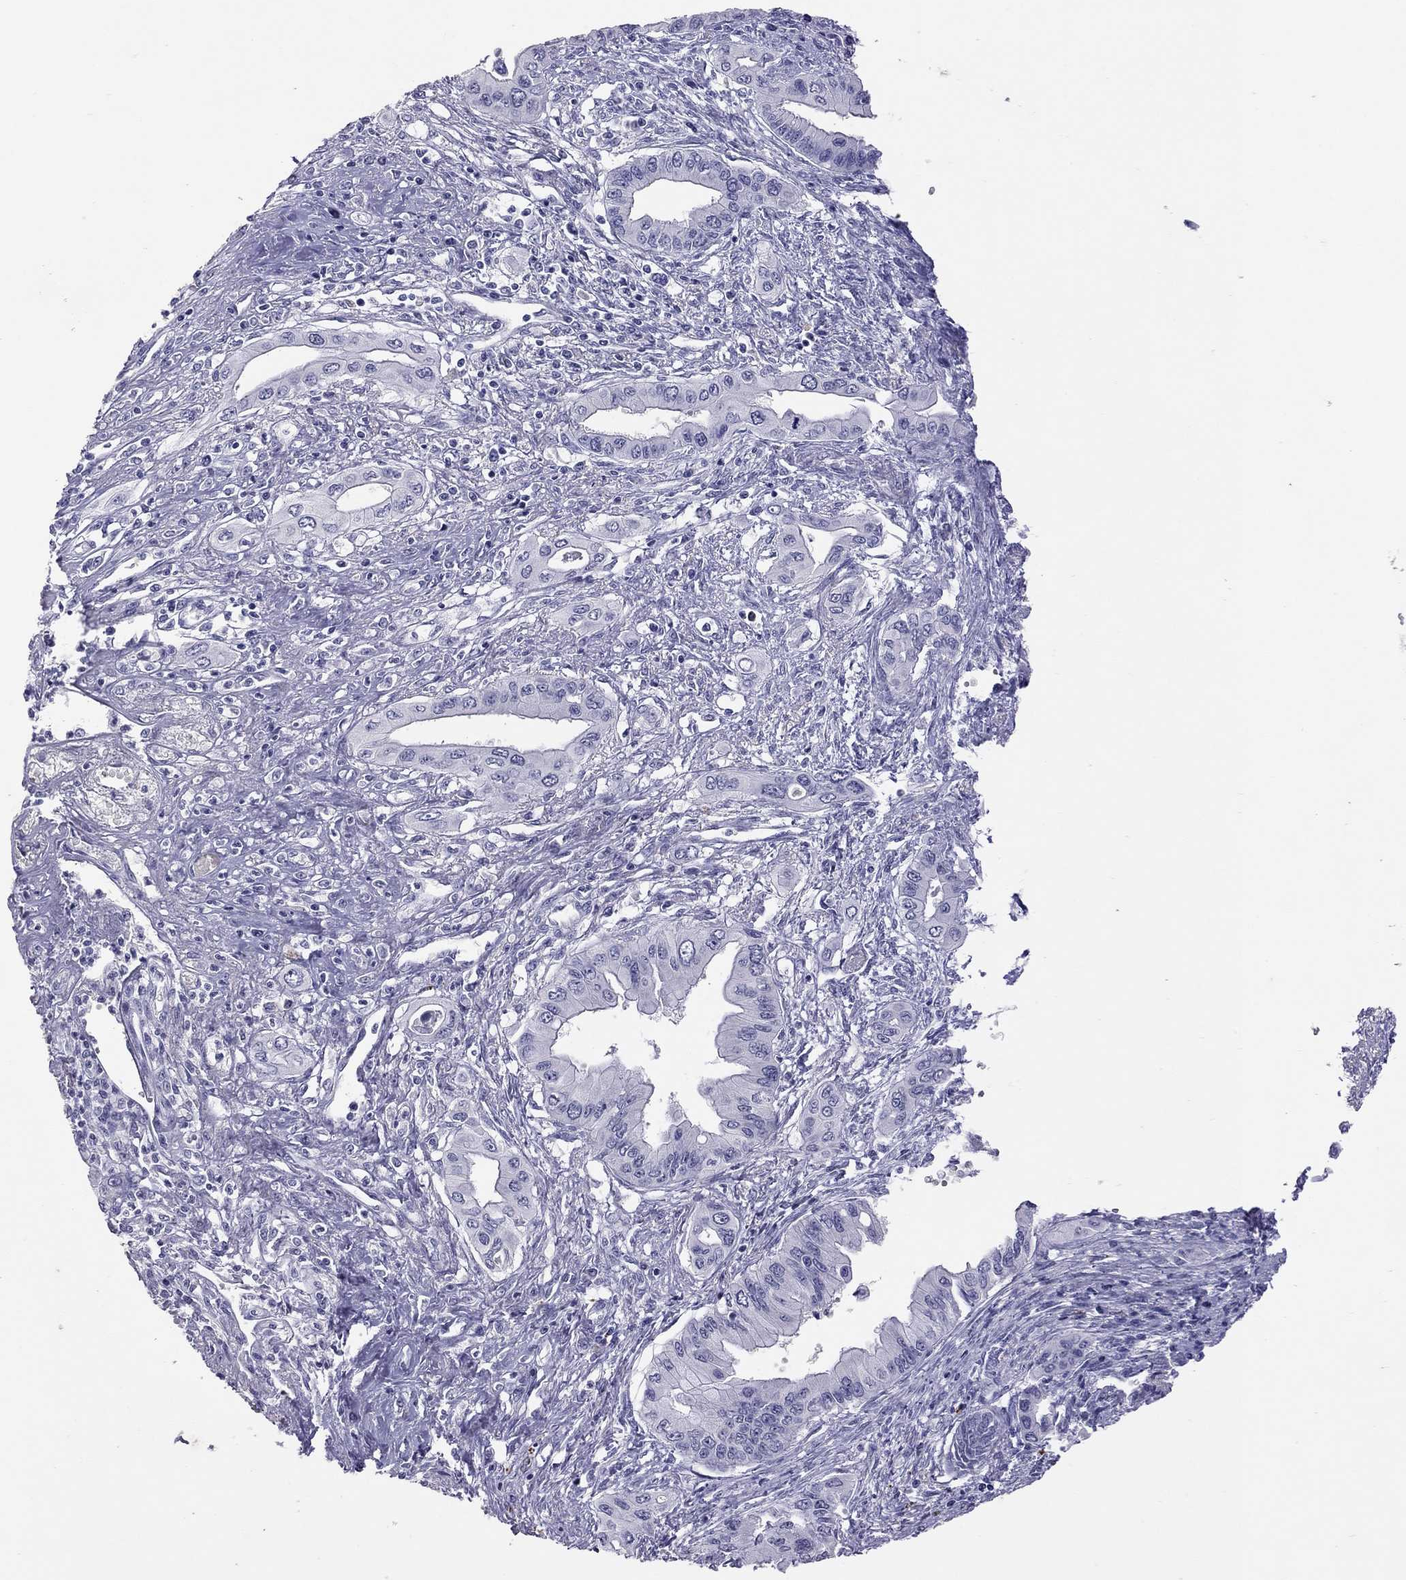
{"staining": {"intensity": "negative", "quantity": "none", "location": "none"}, "tissue": "pancreatic cancer", "cell_type": "Tumor cells", "image_type": "cancer", "snomed": [{"axis": "morphology", "description": "Adenocarcinoma, NOS"}, {"axis": "topography", "description": "Pancreas"}], "caption": "IHC photomicrograph of neoplastic tissue: pancreatic cancer stained with DAB shows no significant protein expression in tumor cells.", "gene": "SLAMF1", "patient": {"sex": "female", "age": 62}}